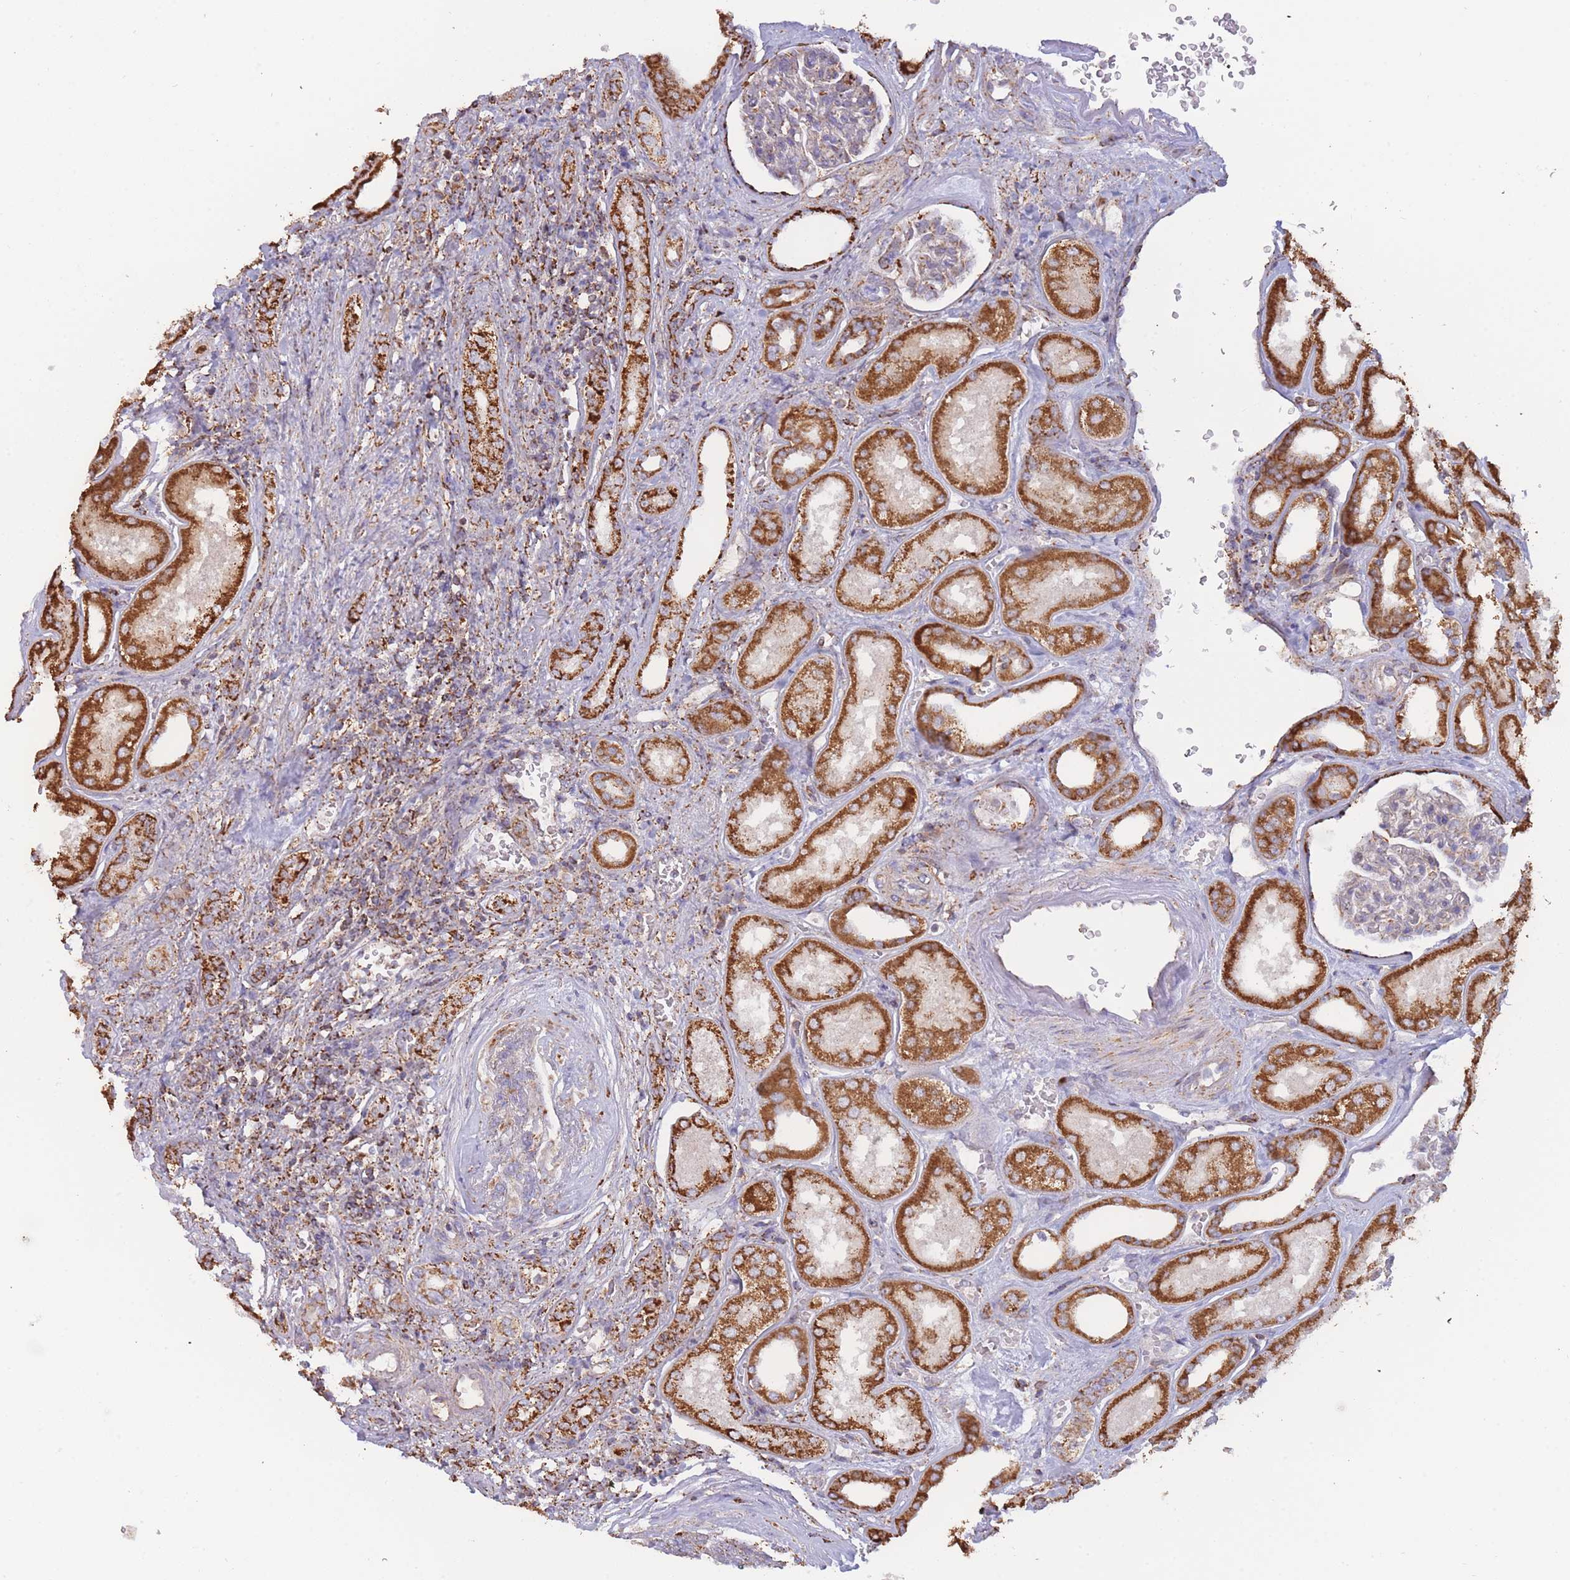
{"staining": {"intensity": "negative", "quantity": "none", "location": "none"}, "tissue": "kidney", "cell_type": "Cells in glomeruli", "image_type": "normal", "snomed": [{"axis": "morphology", "description": "Normal tissue, NOS"}, {"axis": "morphology", "description": "Adenocarcinoma, NOS"}, {"axis": "topography", "description": "Kidney"}], "caption": "Protein analysis of benign kidney displays no significant staining in cells in glomeruli. (IHC, brightfield microscopy, high magnification).", "gene": "MRPL17", "patient": {"sex": "female", "age": 68}}